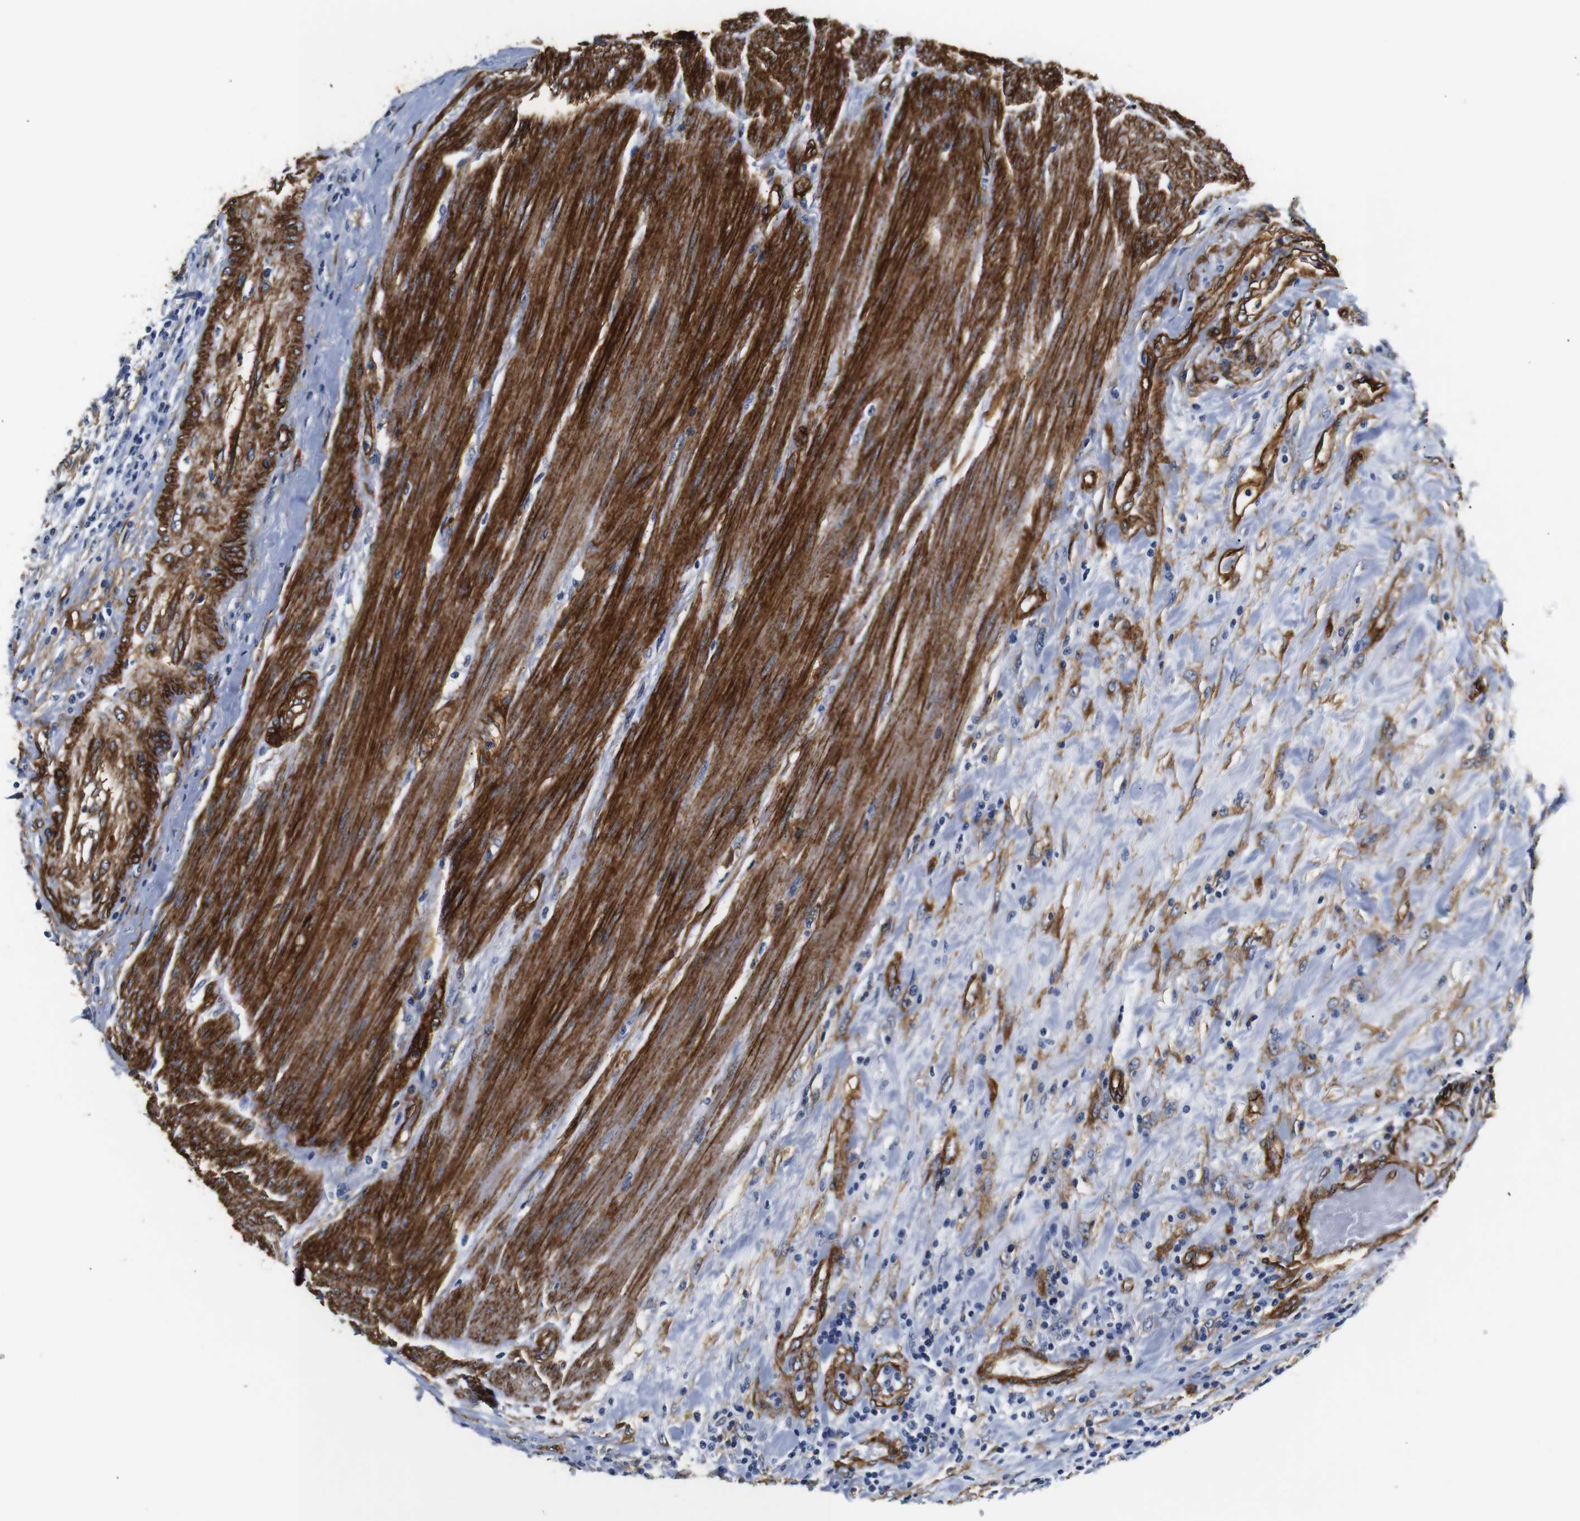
{"staining": {"intensity": "moderate", "quantity": "25%-75%", "location": "cytoplasmic/membranous"}, "tissue": "urothelial cancer", "cell_type": "Tumor cells", "image_type": "cancer", "snomed": [{"axis": "morphology", "description": "Urothelial carcinoma, High grade"}, {"axis": "topography", "description": "Urinary bladder"}], "caption": "High-magnification brightfield microscopy of high-grade urothelial carcinoma stained with DAB (brown) and counterstained with hematoxylin (blue). tumor cells exhibit moderate cytoplasmic/membranous expression is present in approximately25%-75% of cells.", "gene": "CAV2", "patient": {"sex": "female", "age": 80}}